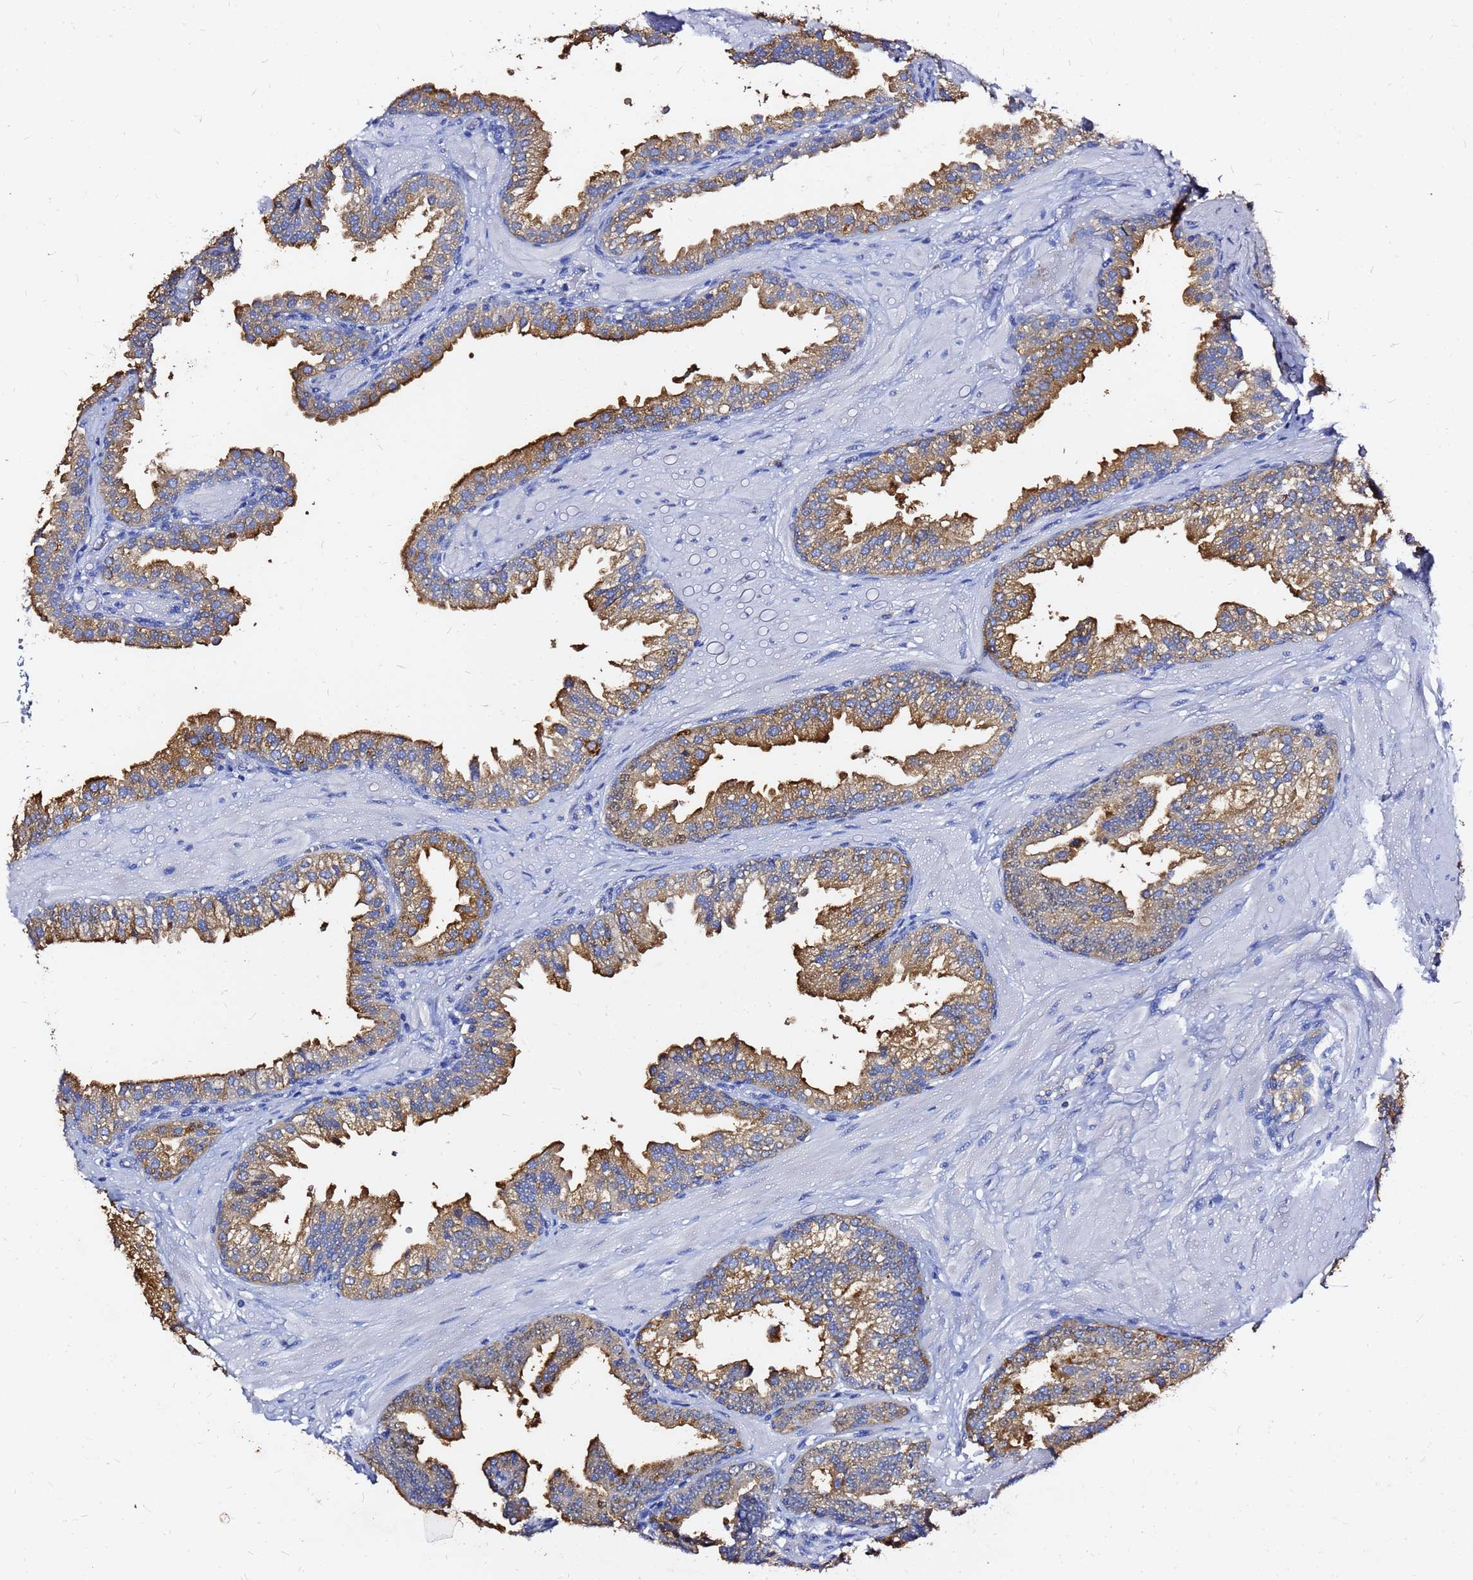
{"staining": {"intensity": "moderate", "quantity": ">75%", "location": "cytoplasmic/membranous"}, "tissue": "prostate", "cell_type": "Glandular cells", "image_type": "normal", "snomed": [{"axis": "morphology", "description": "Normal tissue, NOS"}, {"axis": "topography", "description": "Prostate"}, {"axis": "topography", "description": "Peripheral nerve tissue"}], "caption": "A micrograph of prostate stained for a protein shows moderate cytoplasmic/membranous brown staining in glandular cells.", "gene": "FAM183A", "patient": {"sex": "male", "age": 55}}